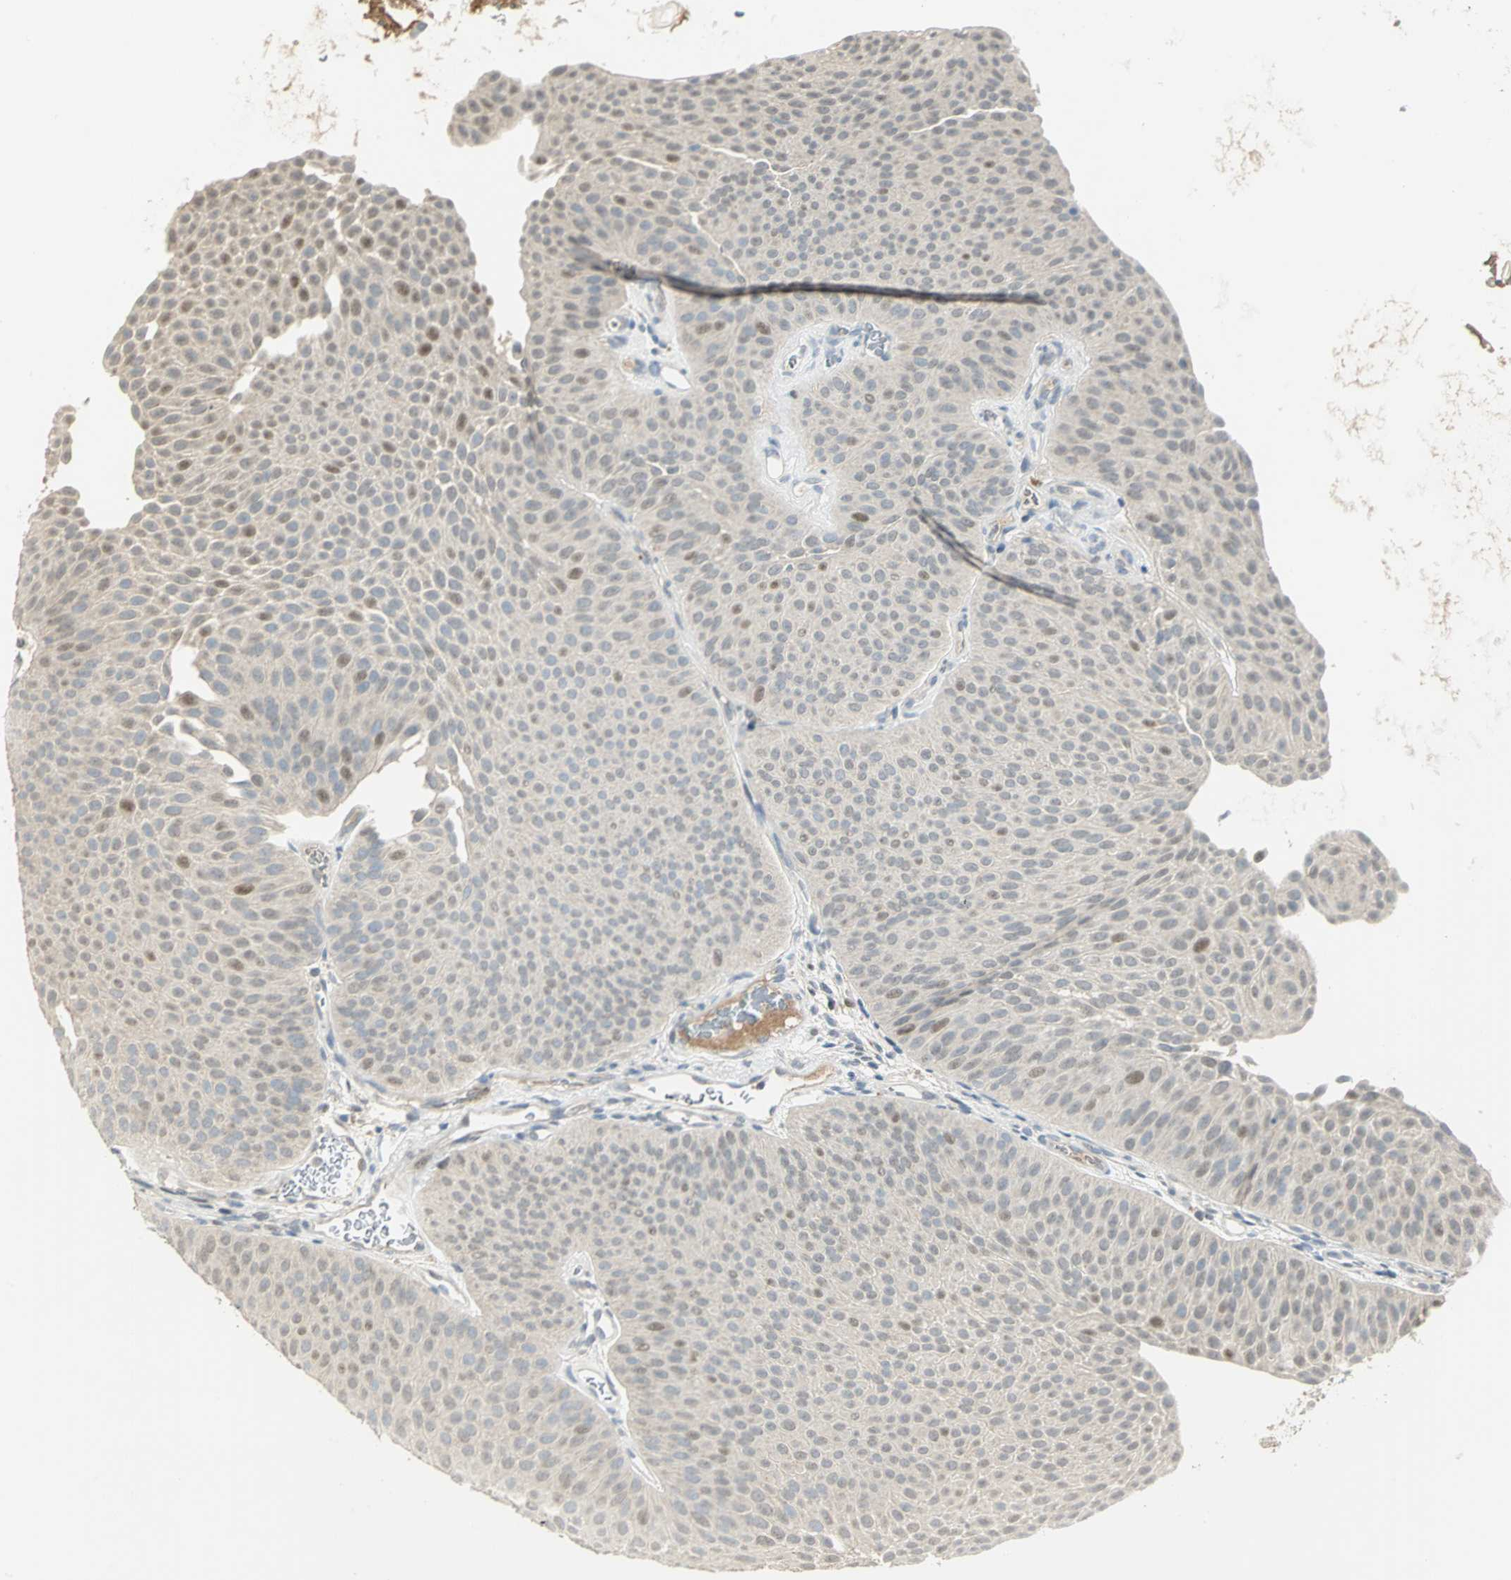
{"staining": {"intensity": "weak", "quantity": "25%-75%", "location": "cytoplasmic/membranous"}, "tissue": "urothelial cancer", "cell_type": "Tumor cells", "image_type": "cancer", "snomed": [{"axis": "morphology", "description": "Urothelial carcinoma, Low grade"}, {"axis": "topography", "description": "Urinary bladder"}], "caption": "Human urothelial cancer stained with a brown dye demonstrates weak cytoplasmic/membranous positive expression in about 25%-75% of tumor cells.", "gene": "PROC", "patient": {"sex": "female", "age": 60}}